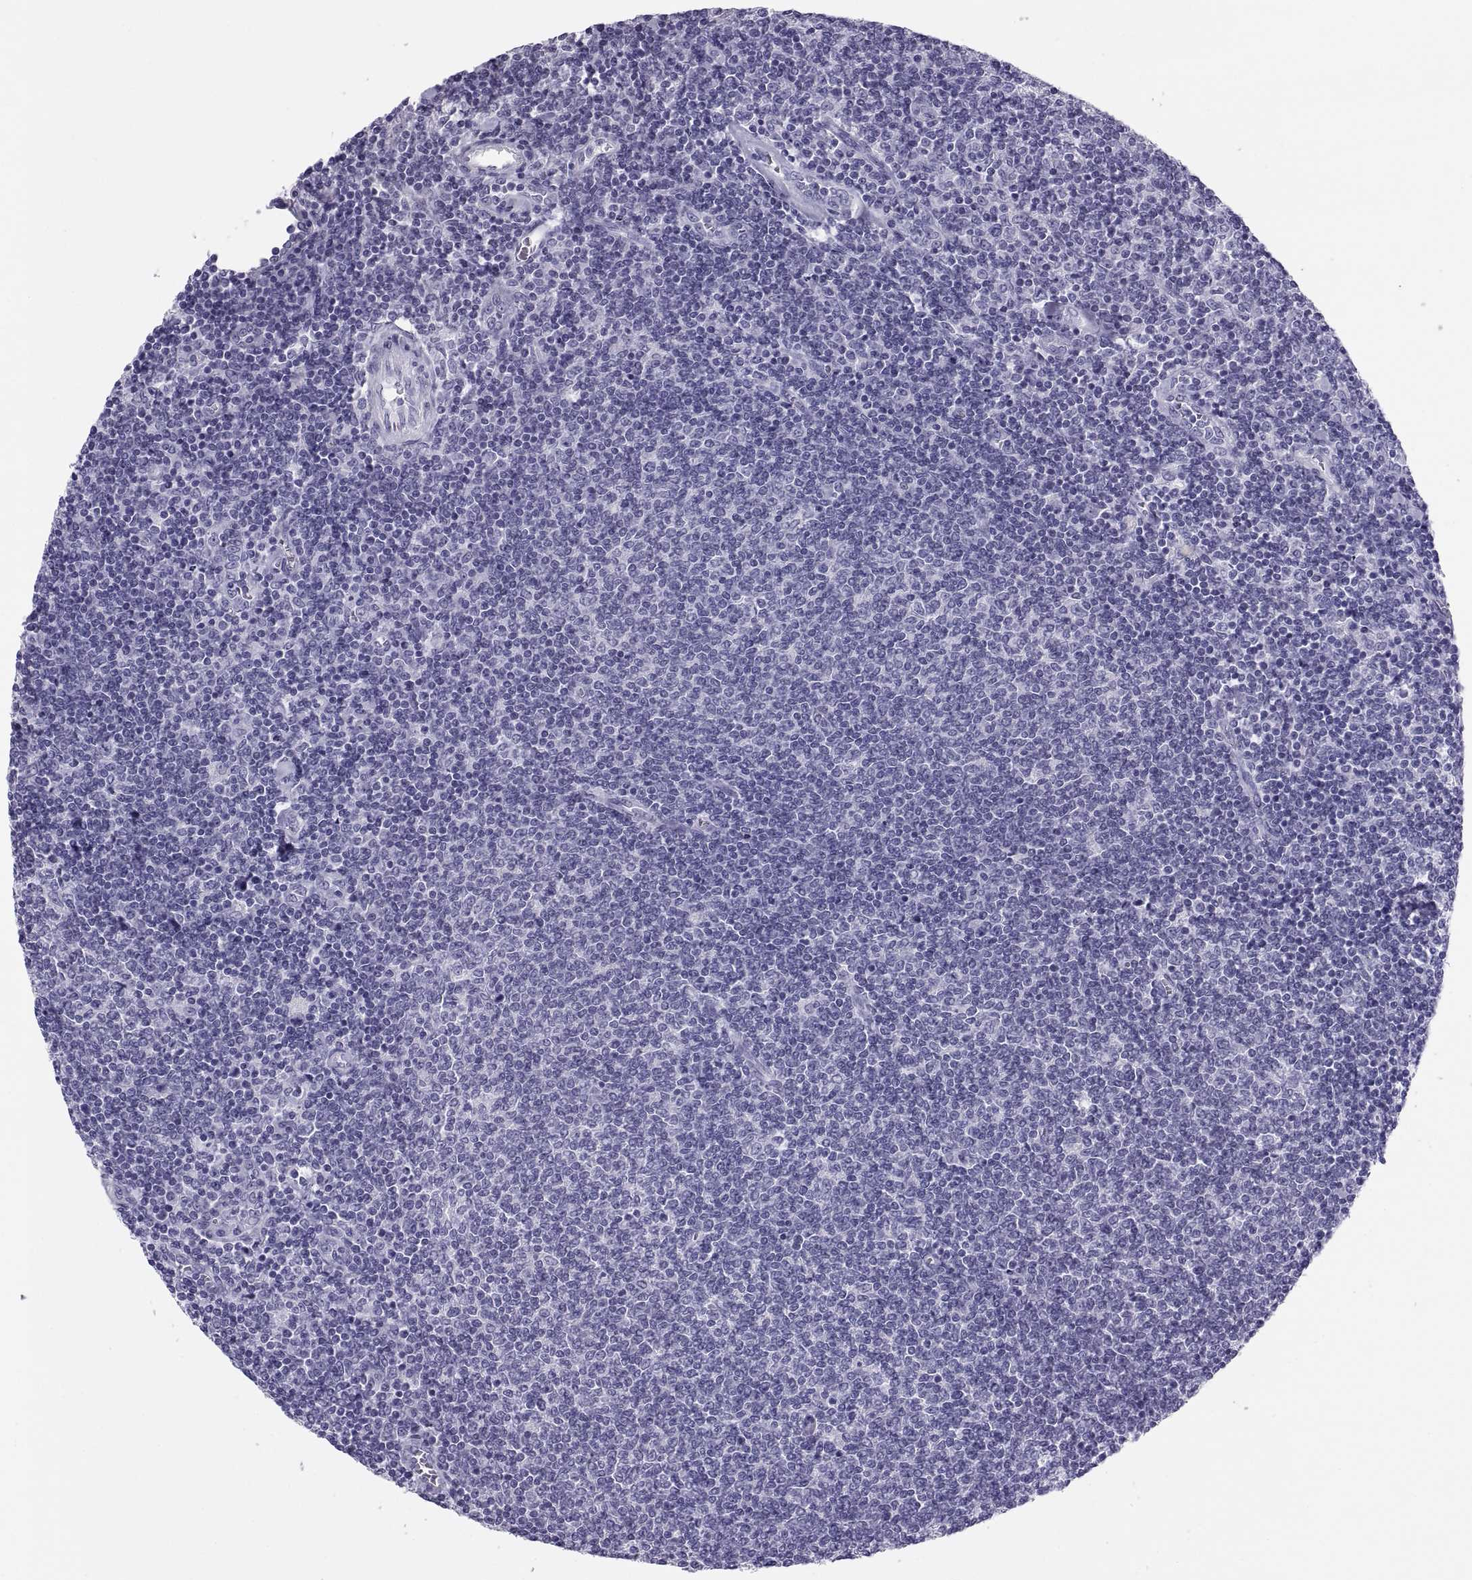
{"staining": {"intensity": "negative", "quantity": "none", "location": "none"}, "tissue": "lymphoma", "cell_type": "Tumor cells", "image_type": "cancer", "snomed": [{"axis": "morphology", "description": "Malignant lymphoma, non-Hodgkin's type, Low grade"}, {"axis": "topography", "description": "Lymph node"}], "caption": "This is an IHC photomicrograph of human low-grade malignant lymphoma, non-Hodgkin's type. There is no expression in tumor cells.", "gene": "PAX2", "patient": {"sex": "male", "age": 52}}